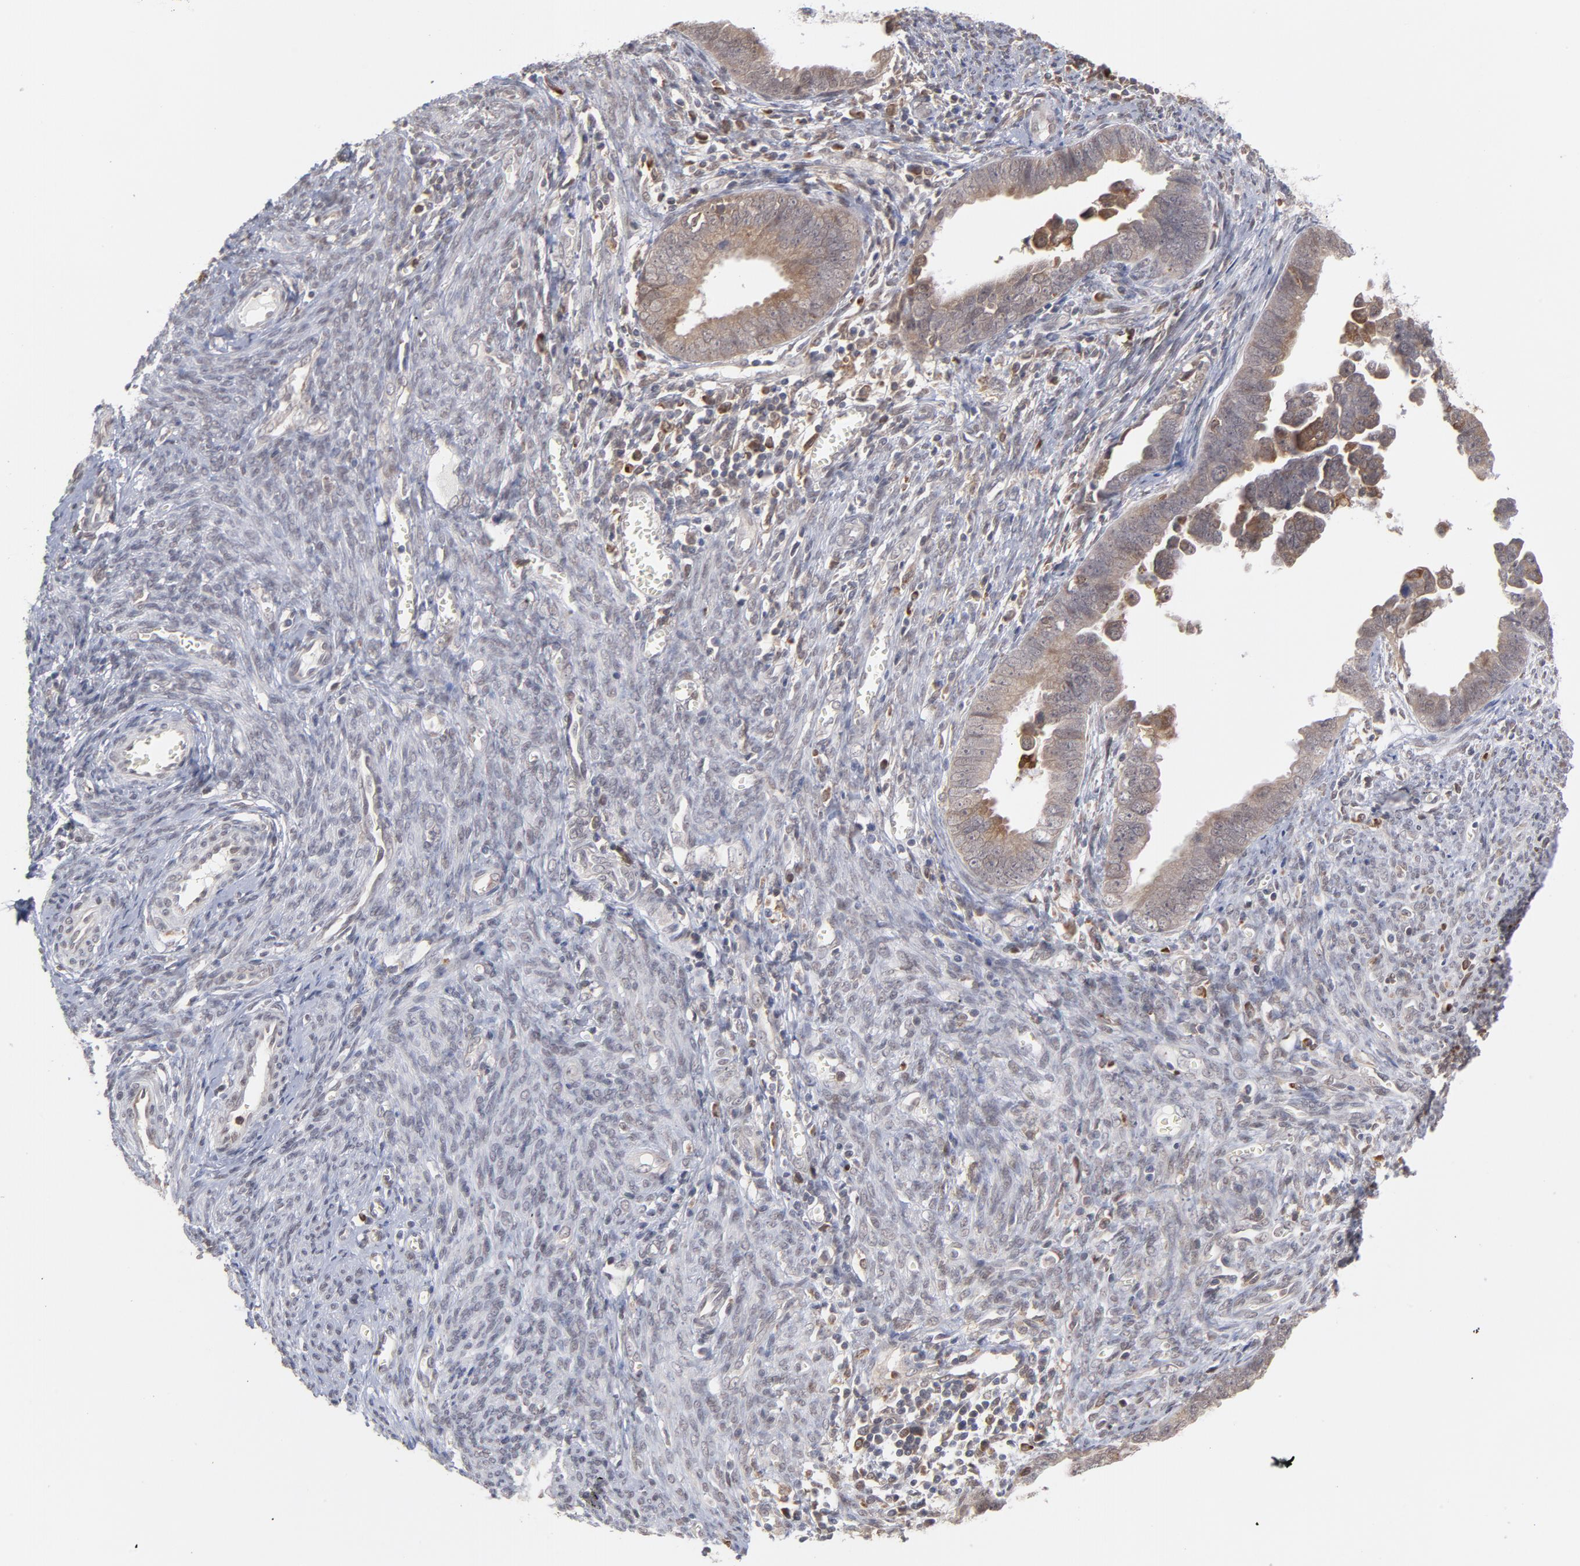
{"staining": {"intensity": "weak", "quantity": "<25%", "location": "cytoplasmic/membranous"}, "tissue": "endometrial cancer", "cell_type": "Tumor cells", "image_type": "cancer", "snomed": [{"axis": "morphology", "description": "Adenocarcinoma, NOS"}, {"axis": "topography", "description": "Endometrium"}], "caption": "Adenocarcinoma (endometrial) stained for a protein using IHC displays no positivity tumor cells.", "gene": "OAS1", "patient": {"sex": "female", "age": 75}}